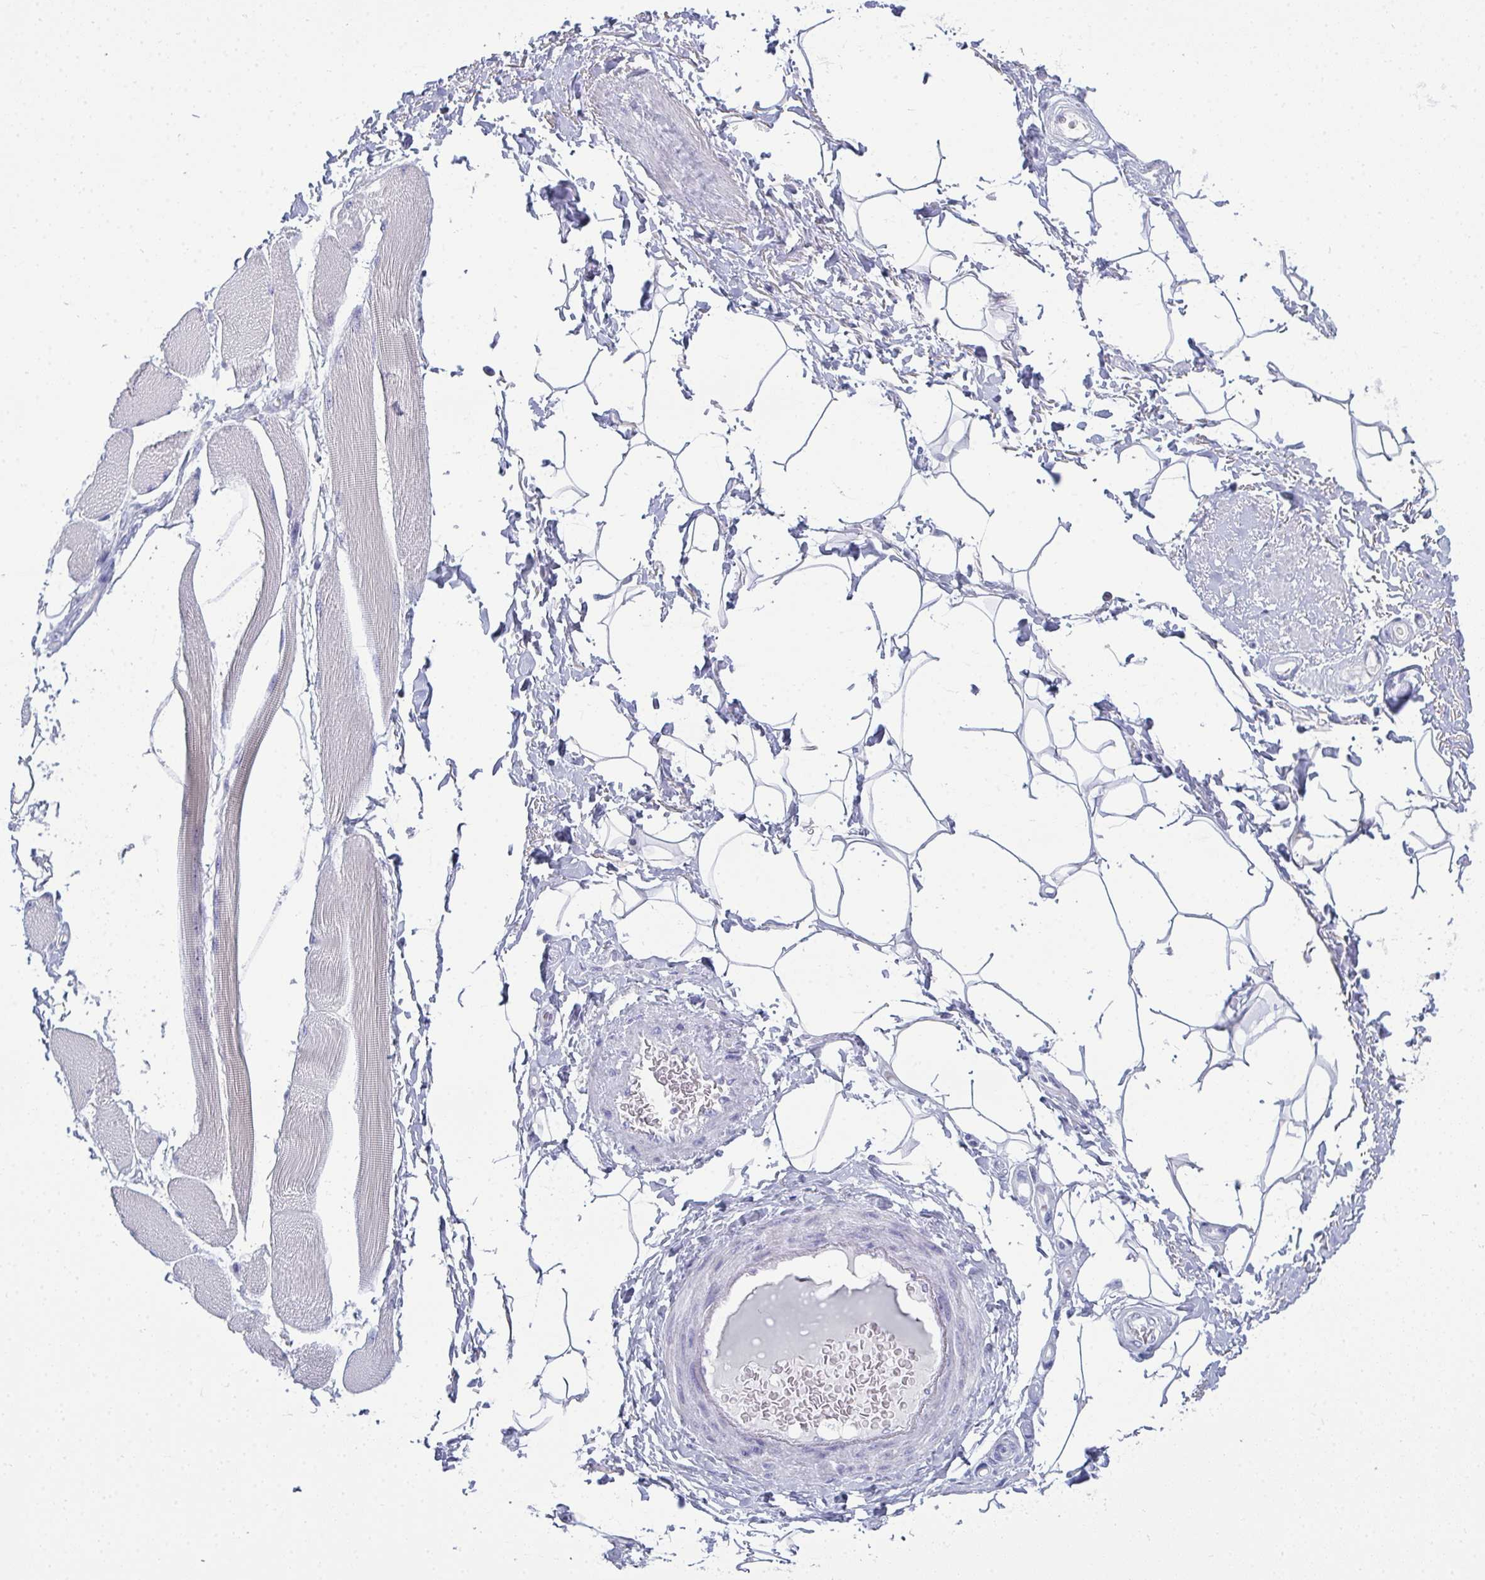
{"staining": {"intensity": "negative", "quantity": "none", "location": "none"}, "tissue": "adipose tissue", "cell_type": "Adipocytes", "image_type": "normal", "snomed": [{"axis": "morphology", "description": "Normal tissue, NOS"}, {"axis": "topography", "description": "Peripheral nerve tissue"}], "caption": "Immunohistochemistry (IHC) histopathology image of benign adipose tissue stained for a protein (brown), which displays no staining in adipocytes. (DAB immunohistochemistry (IHC) visualized using brightfield microscopy, high magnification).", "gene": "SERPINB10", "patient": {"sex": "male", "age": 51}}